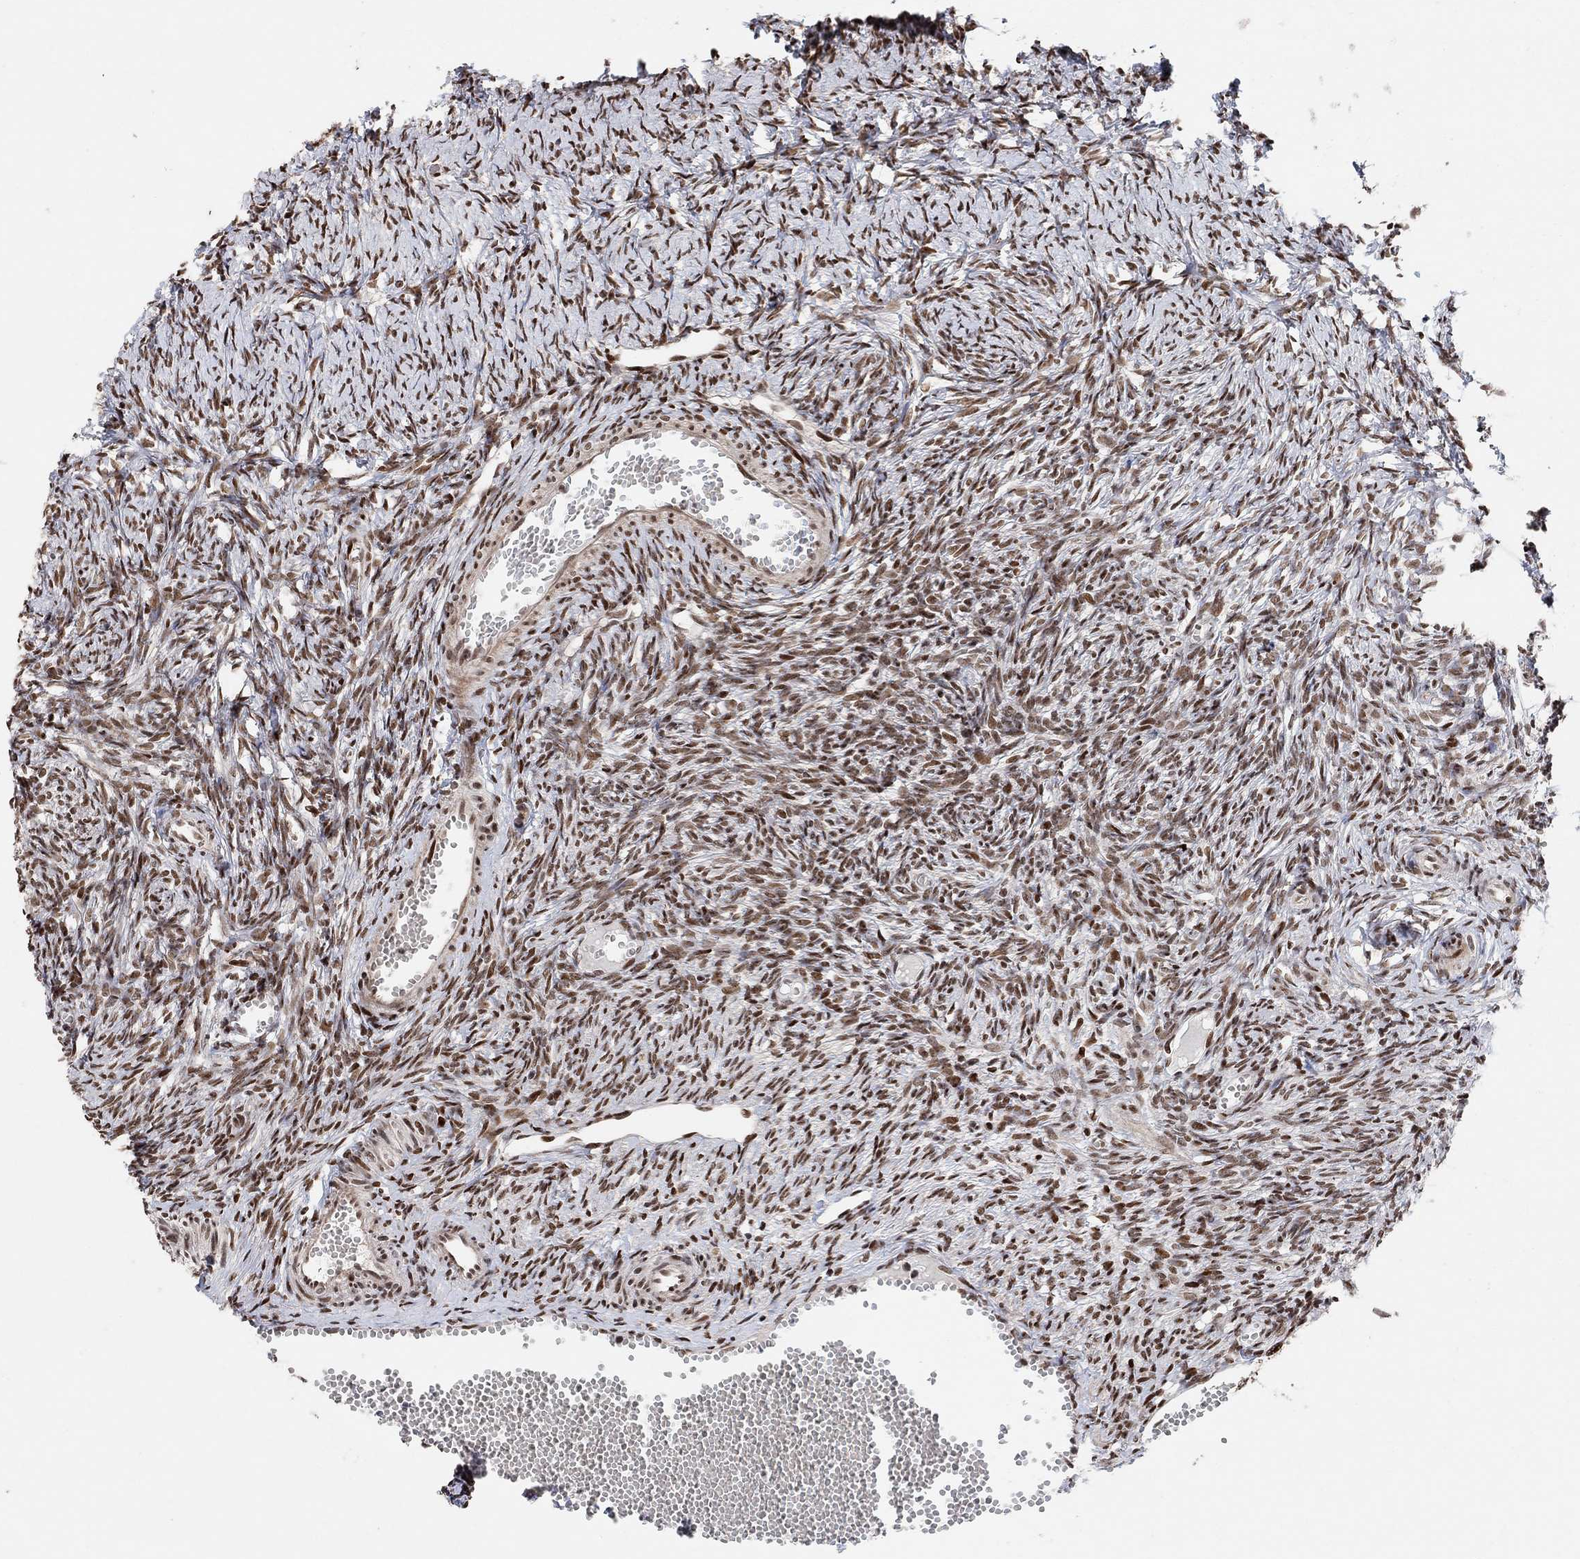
{"staining": {"intensity": "moderate", "quantity": ">75%", "location": "nuclear"}, "tissue": "ovary", "cell_type": "Ovarian stroma cells", "image_type": "normal", "snomed": [{"axis": "morphology", "description": "Normal tissue, NOS"}, {"axis": "topography", "description": "Ovary"}], "caption": "Immunohistochemistry (IHC) (DAB) staining of normal human ovary demonstrates moderate nuclear protein positivity in about >75% of ovarian stroma cells.", "gene": "E4F1", "patient": {"sex": "female", "age": 43}}